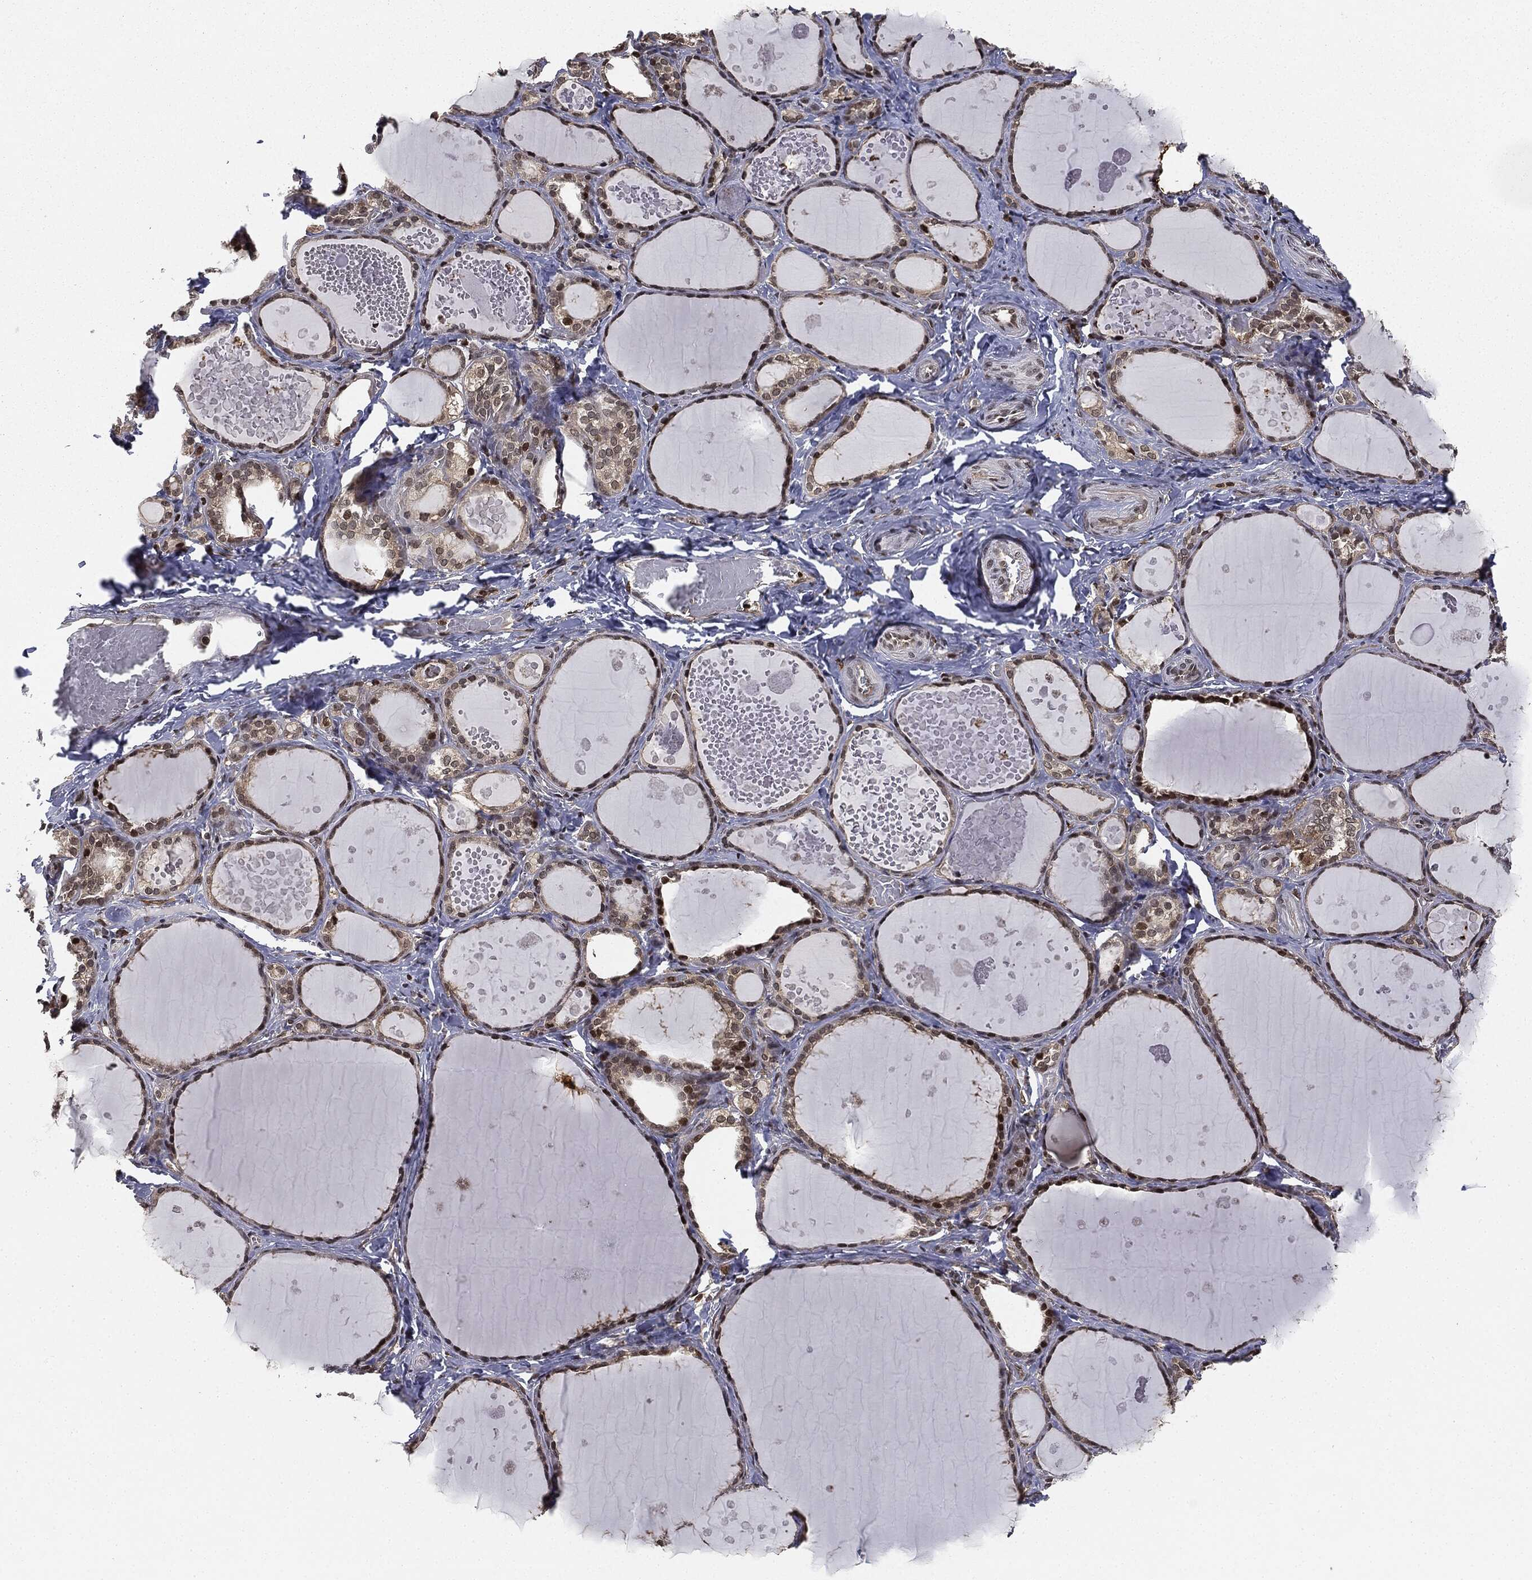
{"staining": {"intensity": "strong", "quantity": "25%-75%", "location": "nuclear"}, "tissue": "thyroid gland", "cell_type": "Glandular cells", "image_type": "normal", "snomed": [{"axis": "morphology", "description": "Normal tissue, NOS"}, {"axis": "topography", "description": "Thyroid gland"}], "caption": "A high amount of strong nuclear expression is appreciated in approximately 25%-75% of glandular cells in benign thyroid gland. The protein is stained brown, and the nuclei are stained in blue (DAB IHC with brightfield microscopy, high magnification).", "gene": "TBC1D22A", "patient": {"sex": "female", "age": 56}}